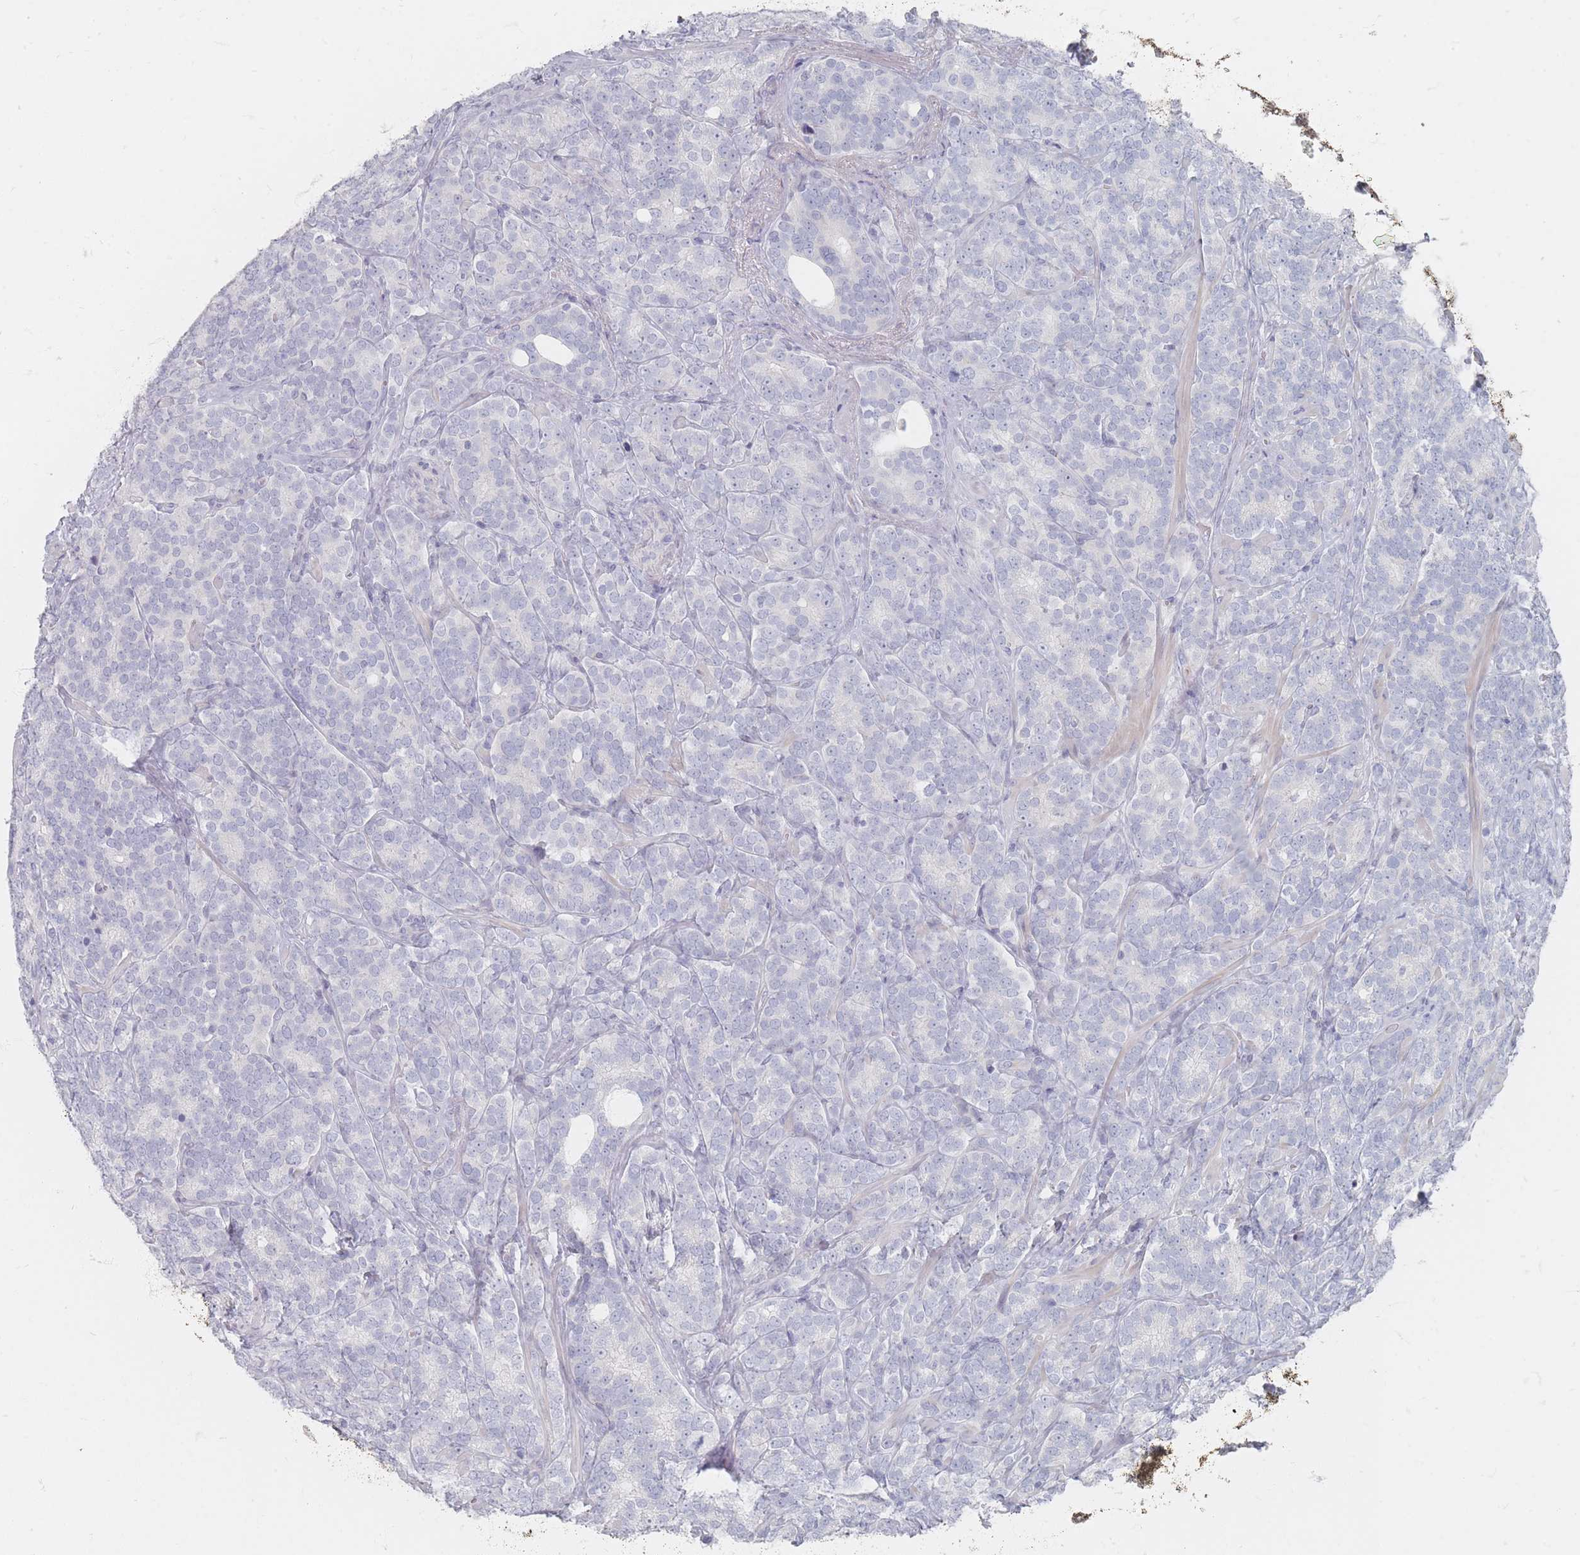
{"staining": {"intensity": "negative", "quantity": "none", "location": "none"}, "tissue": "prostate cancer", "cell_type": "Tumor cells", "image_type": "cancer", "snomed": [{"axis": "morphology", "description": "Adenocarcinoma, High grade"}, {"axis": "topography", "description": "Prostate"}], "caption": "DAB immunohistochemical staining of human prostate adenocarcinoma (high-grade) displays no significant staining in tumor cells.", "gene": "CD37", "patient": {"sex": "male", "age": 64}}